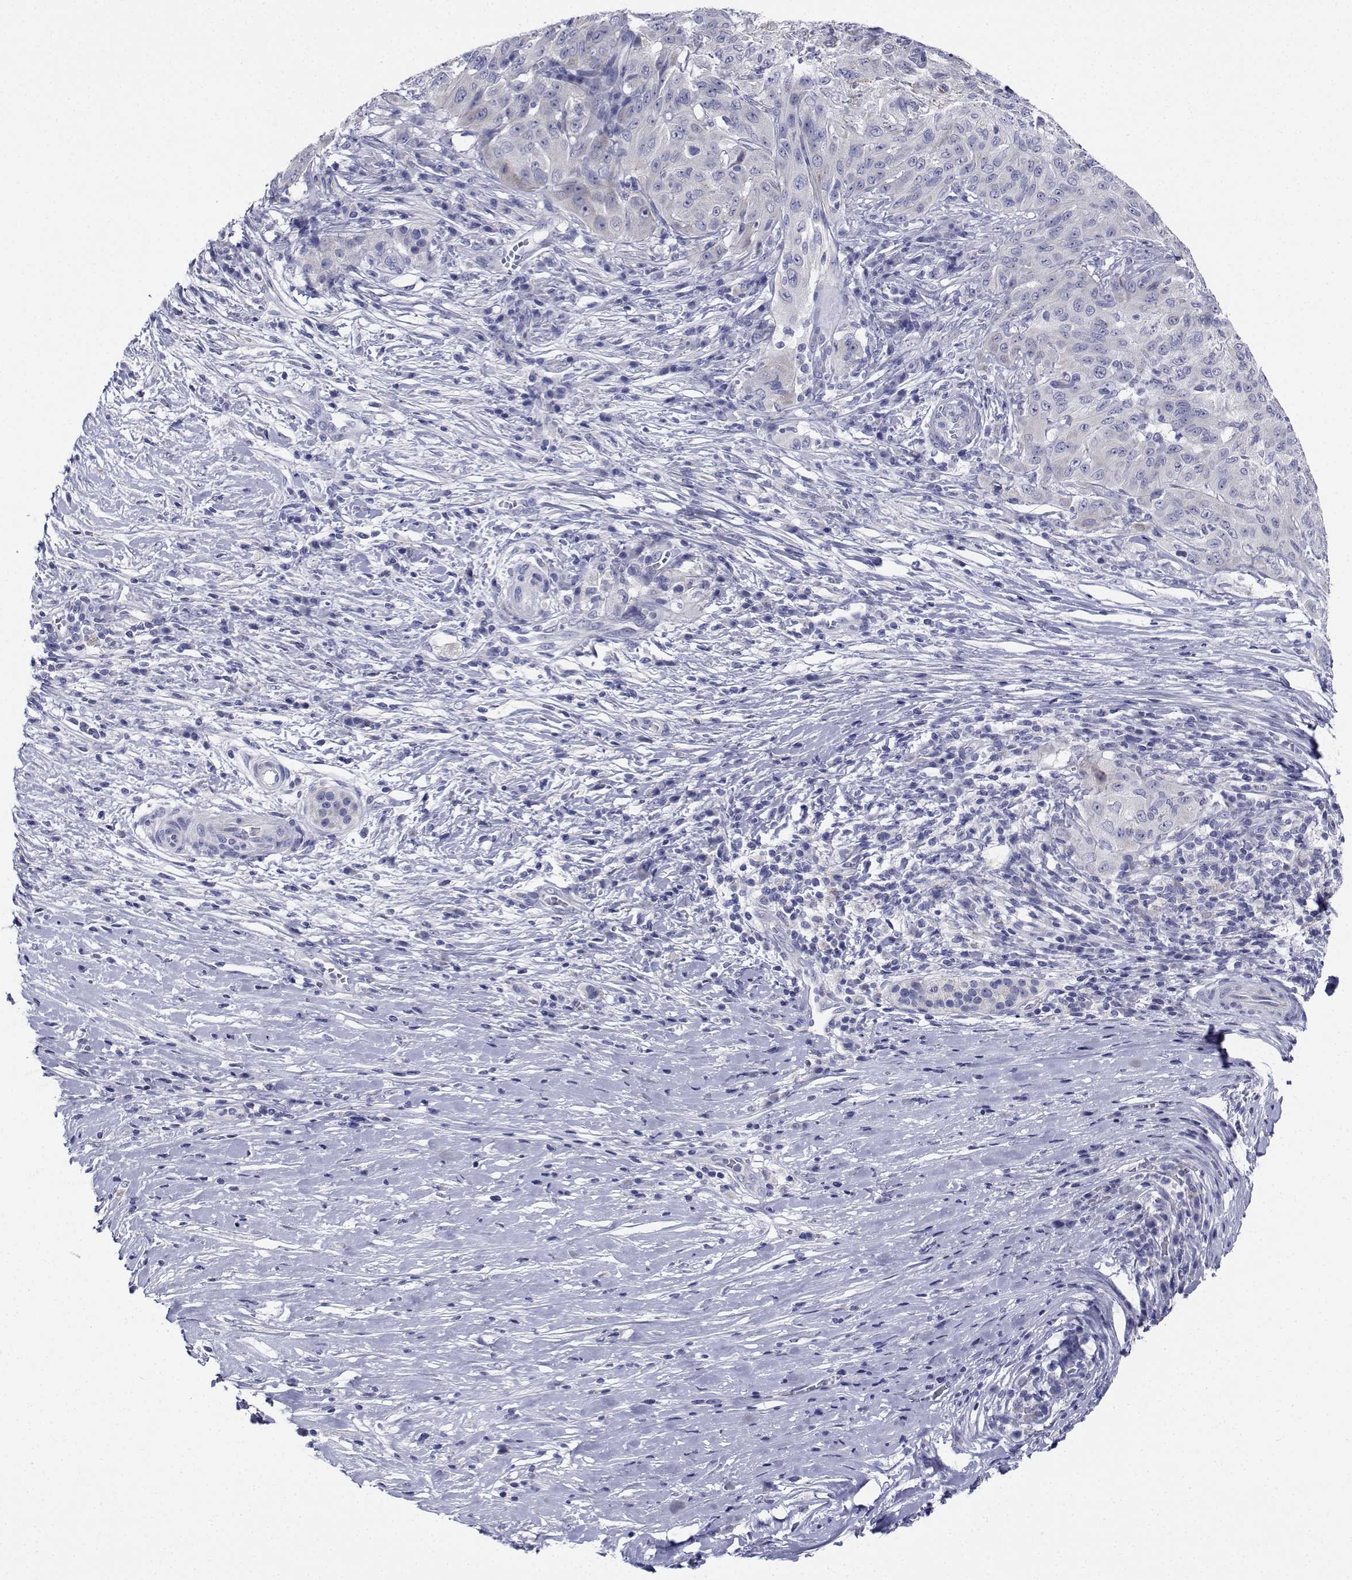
{"staining": {"intensity": "negative", "quantity": "none", "location": "none"}, "tissue": "pancreatic cancer", "cell_type": "Tumor cells", "image_type": "cancer", "snomed": [{"axis": "morphology", "description": "Adenocarcinoma, NOS"}, {"axis": "topography", "description": "Pancreas"}], "caption": "The photomicrograph displays no staining of tumor cells in adenocarcinoma (pancreatic).", "gene": "CDHR3", "patient": {"sex": "male", "age": 63}}